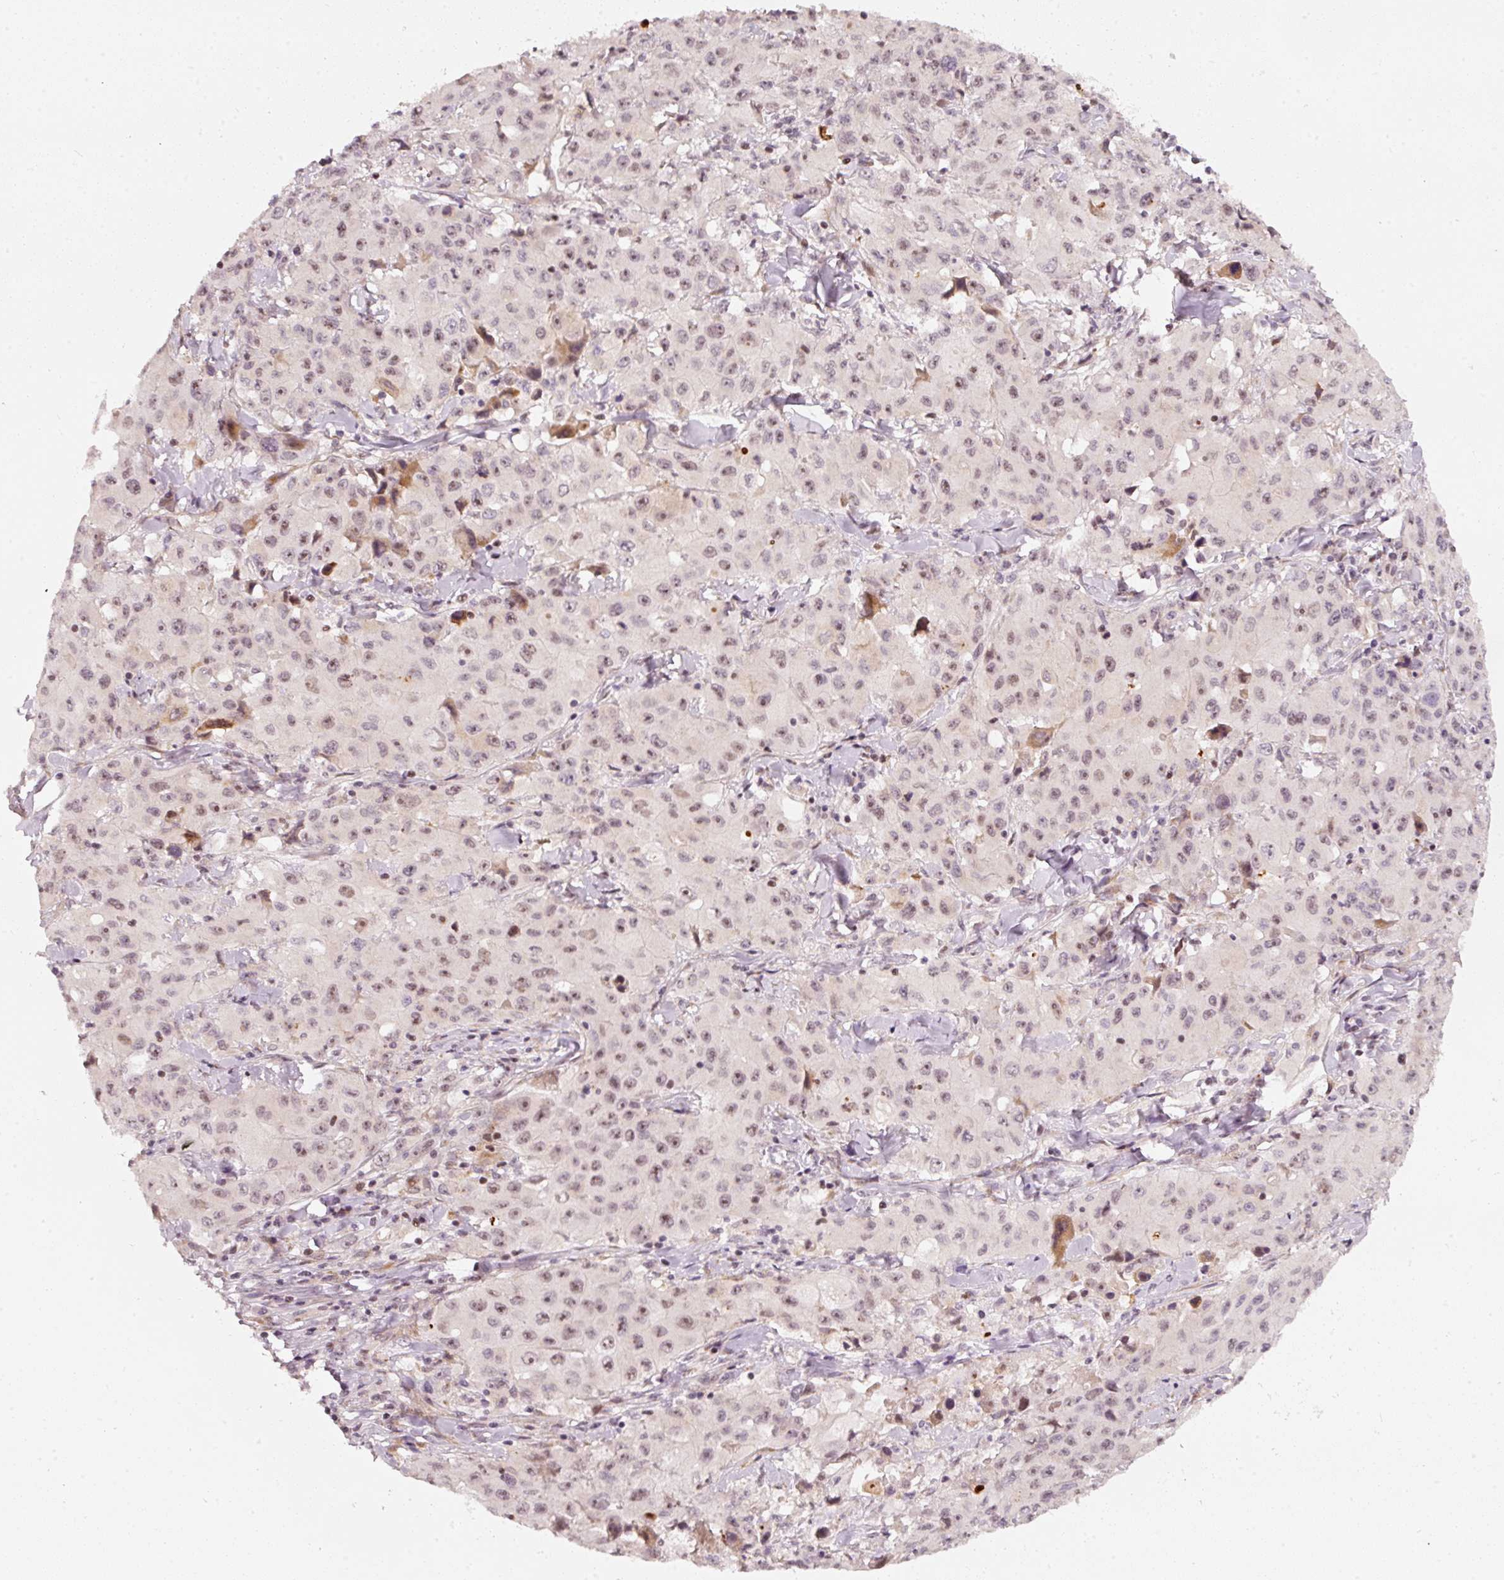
{"staining": {"intensity": "weak", "quantity": ">75%", "location": "nuclear"}, "tissue": "lung cancer", "cell_type": "Tumor cells", "image_type": "cancer", "snomed": [{"axis": "morphology", "description": "Squamous cell carcinoma, NOS"}, {"axis": "topography", "description": "Lung"}], "caption": "High-power microscopy captured an immunohistochemistry (IHC) image of lung squamous cell carcinoma, revealing weak nuclear positivity in approximately >75% of tumor cells.", "gene": "MXRA8", "patient": {"sex": "male", "age": 63}}